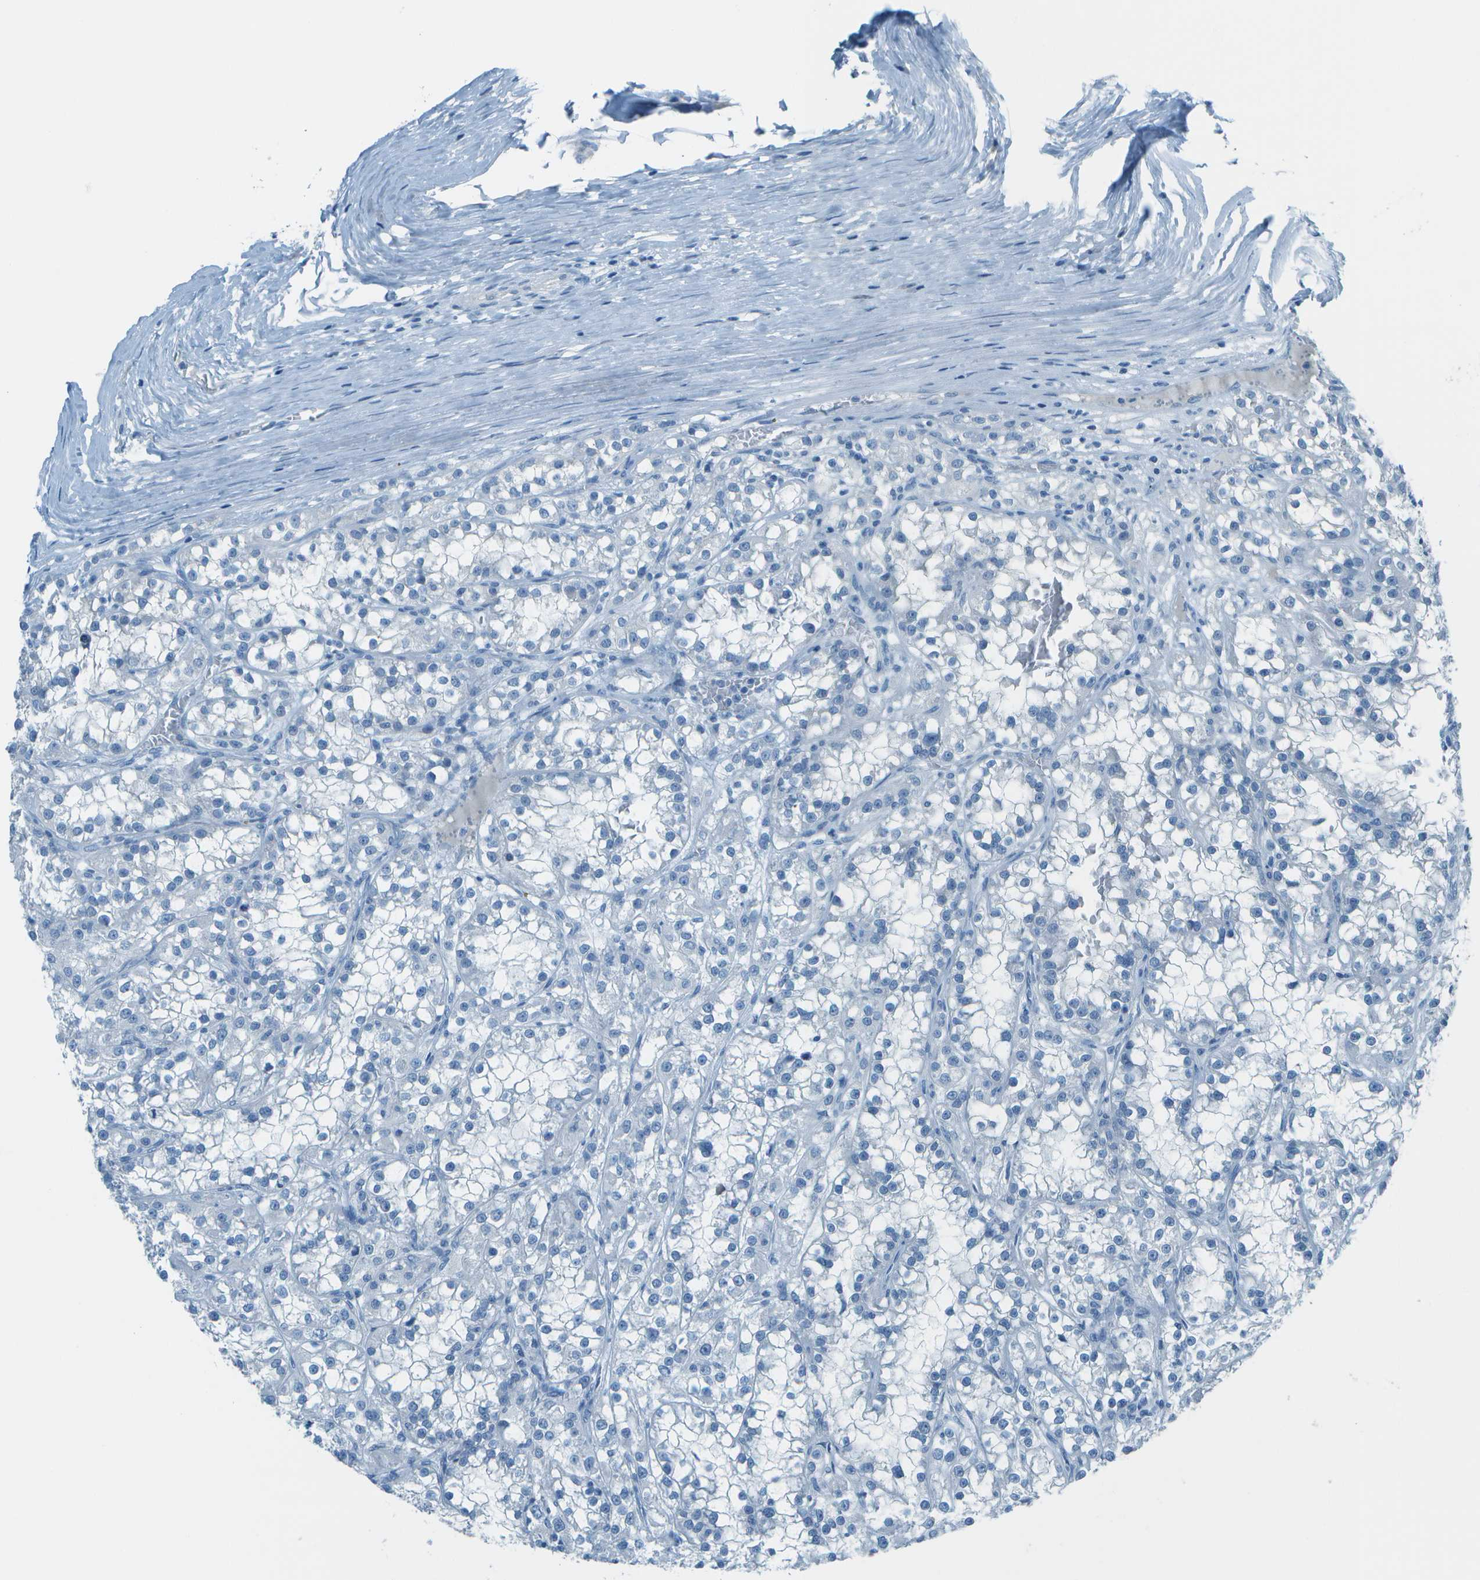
{"staining": {"intensity": "negative", "quantity": "none", "location": "none"}, "tissue": "renal cancer", "cell_type": "Tumor cells", "image_type": "cancer", "snomed": [{"axis": "morphology", "description": "Adenocarcinoma, NOS"}, {"axis": "topography", "description": "Kidney"}], "caption": "High magnification brightfield microscopy of renal adenocarcinoma stained with DAB (brown) and counterstained with hematoxylin (blue): tumor cells show no significant staining.", "gene": "FGF1", "patient": {"sex": "female", "age": 52}}